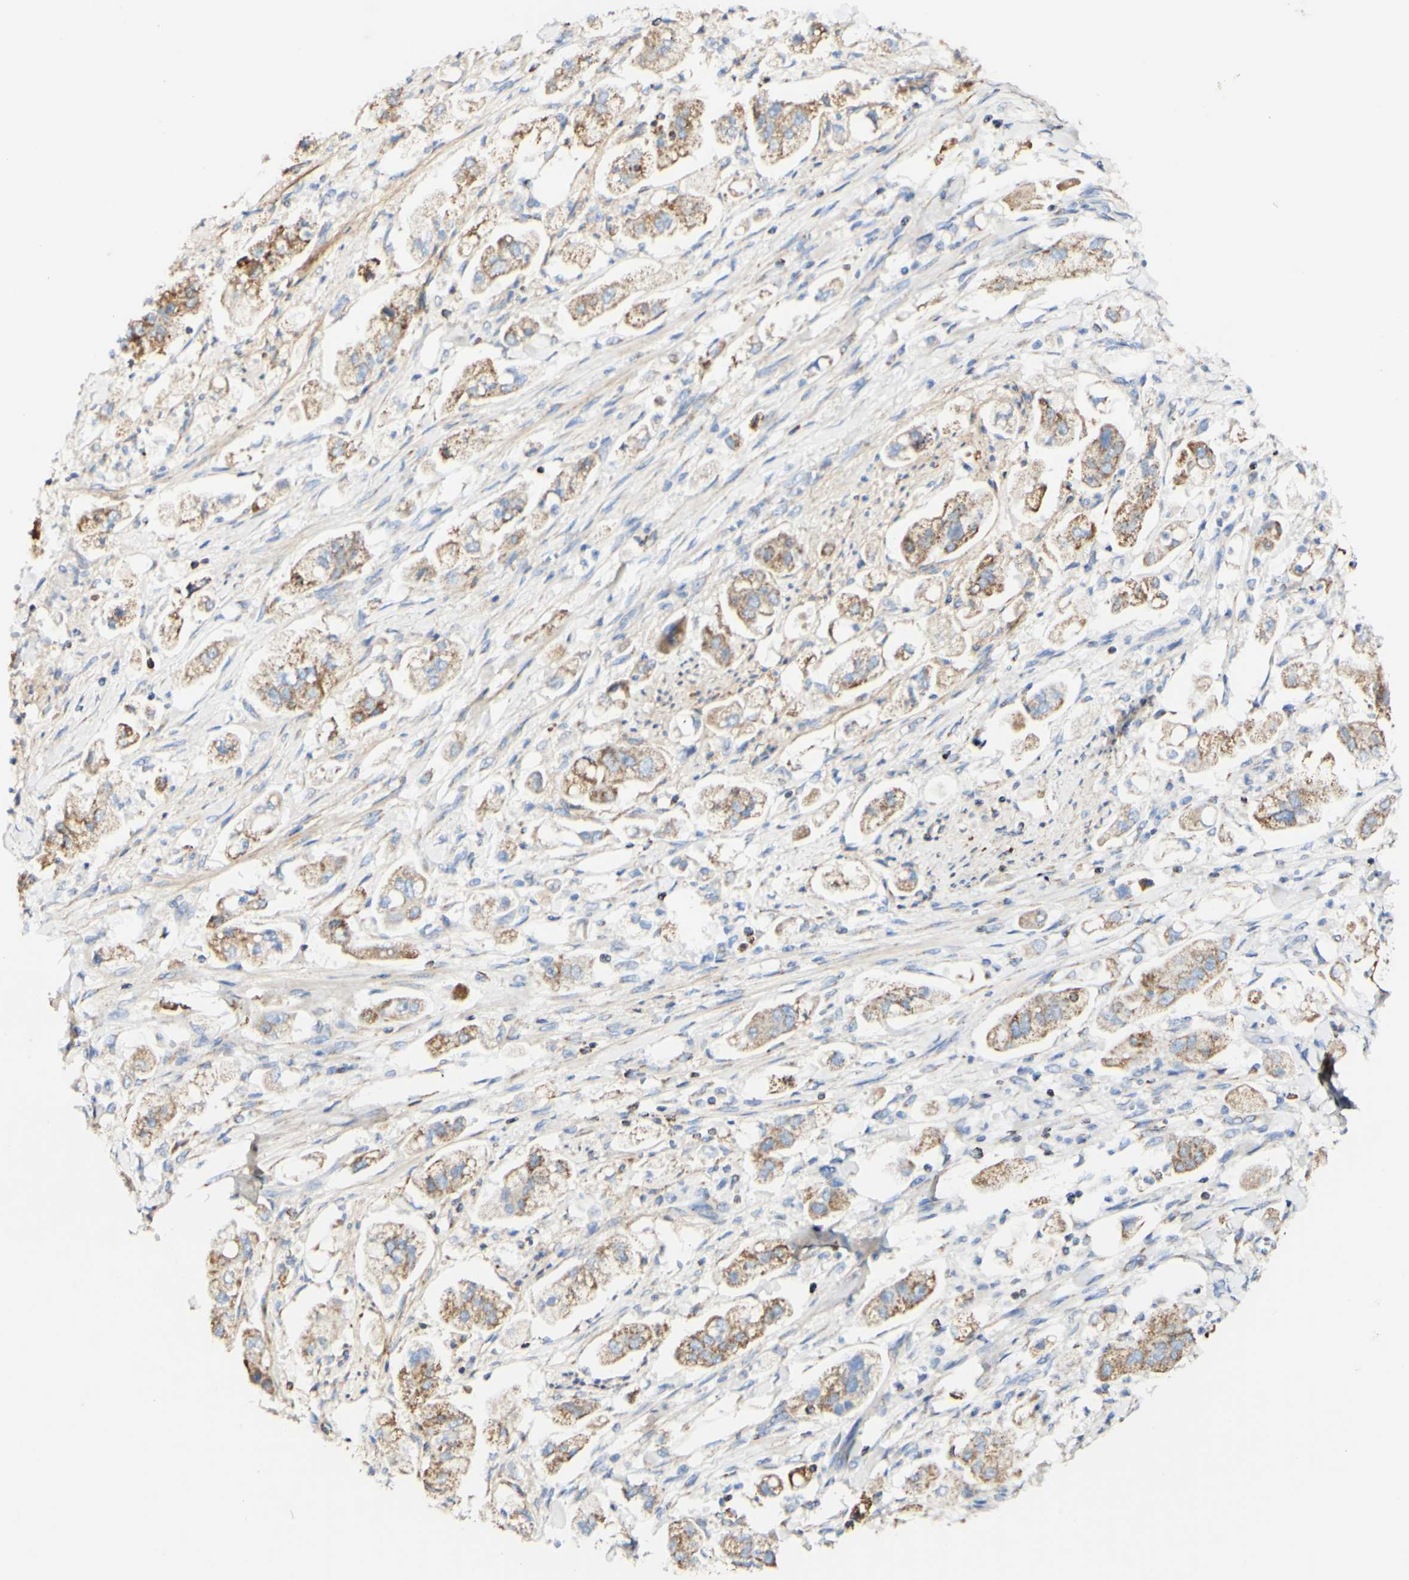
{"staining": {"intensity": "moderate", "quantity": ">75%", "location": "cytoplasmic/membranous"}, "tissue": "stomach cancer", "cell_type": "Tumor cells", "image_type": "cancer", "snomed": [{"axis": "morphology", "description": "Adenocarcinoma, NOS"}, {"axis": "topography", "description": "Stomach"}], "caption": "Human stomach cancer stained with a brown dye reveals moderate cytoplasmic/membranous positive staining in approximately >75% of tumor cells.", "gene": "OXCT1", "patient": {"sex": "male", "age": 62}}